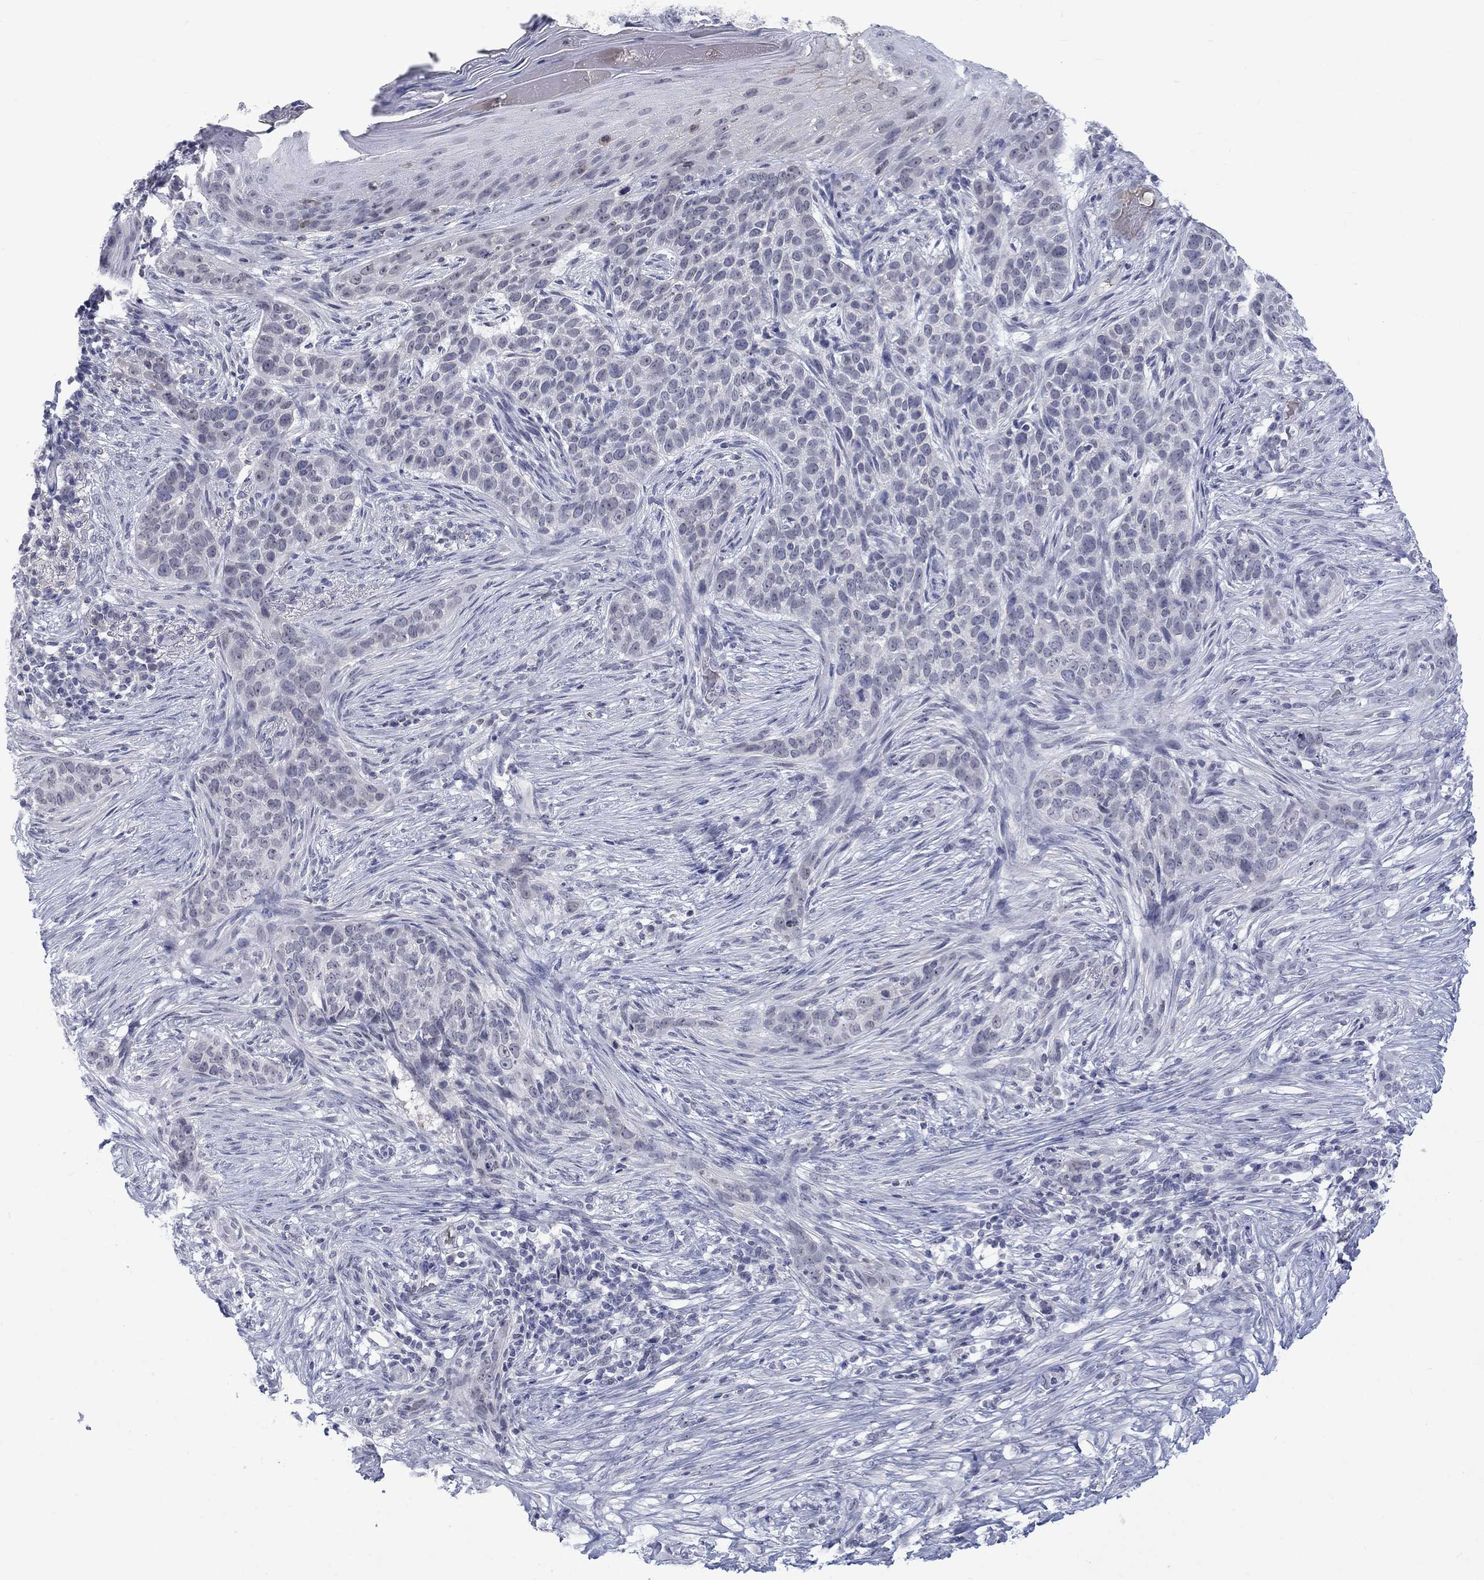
{"staining": {"intensity": "negative", "quantity": "none", "location": "none"}, "tissue": "skin cancer", "cell_type": "Tumor cells", "image_type": "cancer", "snomed": [{"axis": "morphology", "description": "Squamous cell carcinoma, NOS"}, {"axis": "topography", "description": "Skin"}], "caption": "A histopathology image of human skin cancer is negative for staining in tumor cells.", "gene": "NSMF", "patient": {"sex": "male", "age": 88}}